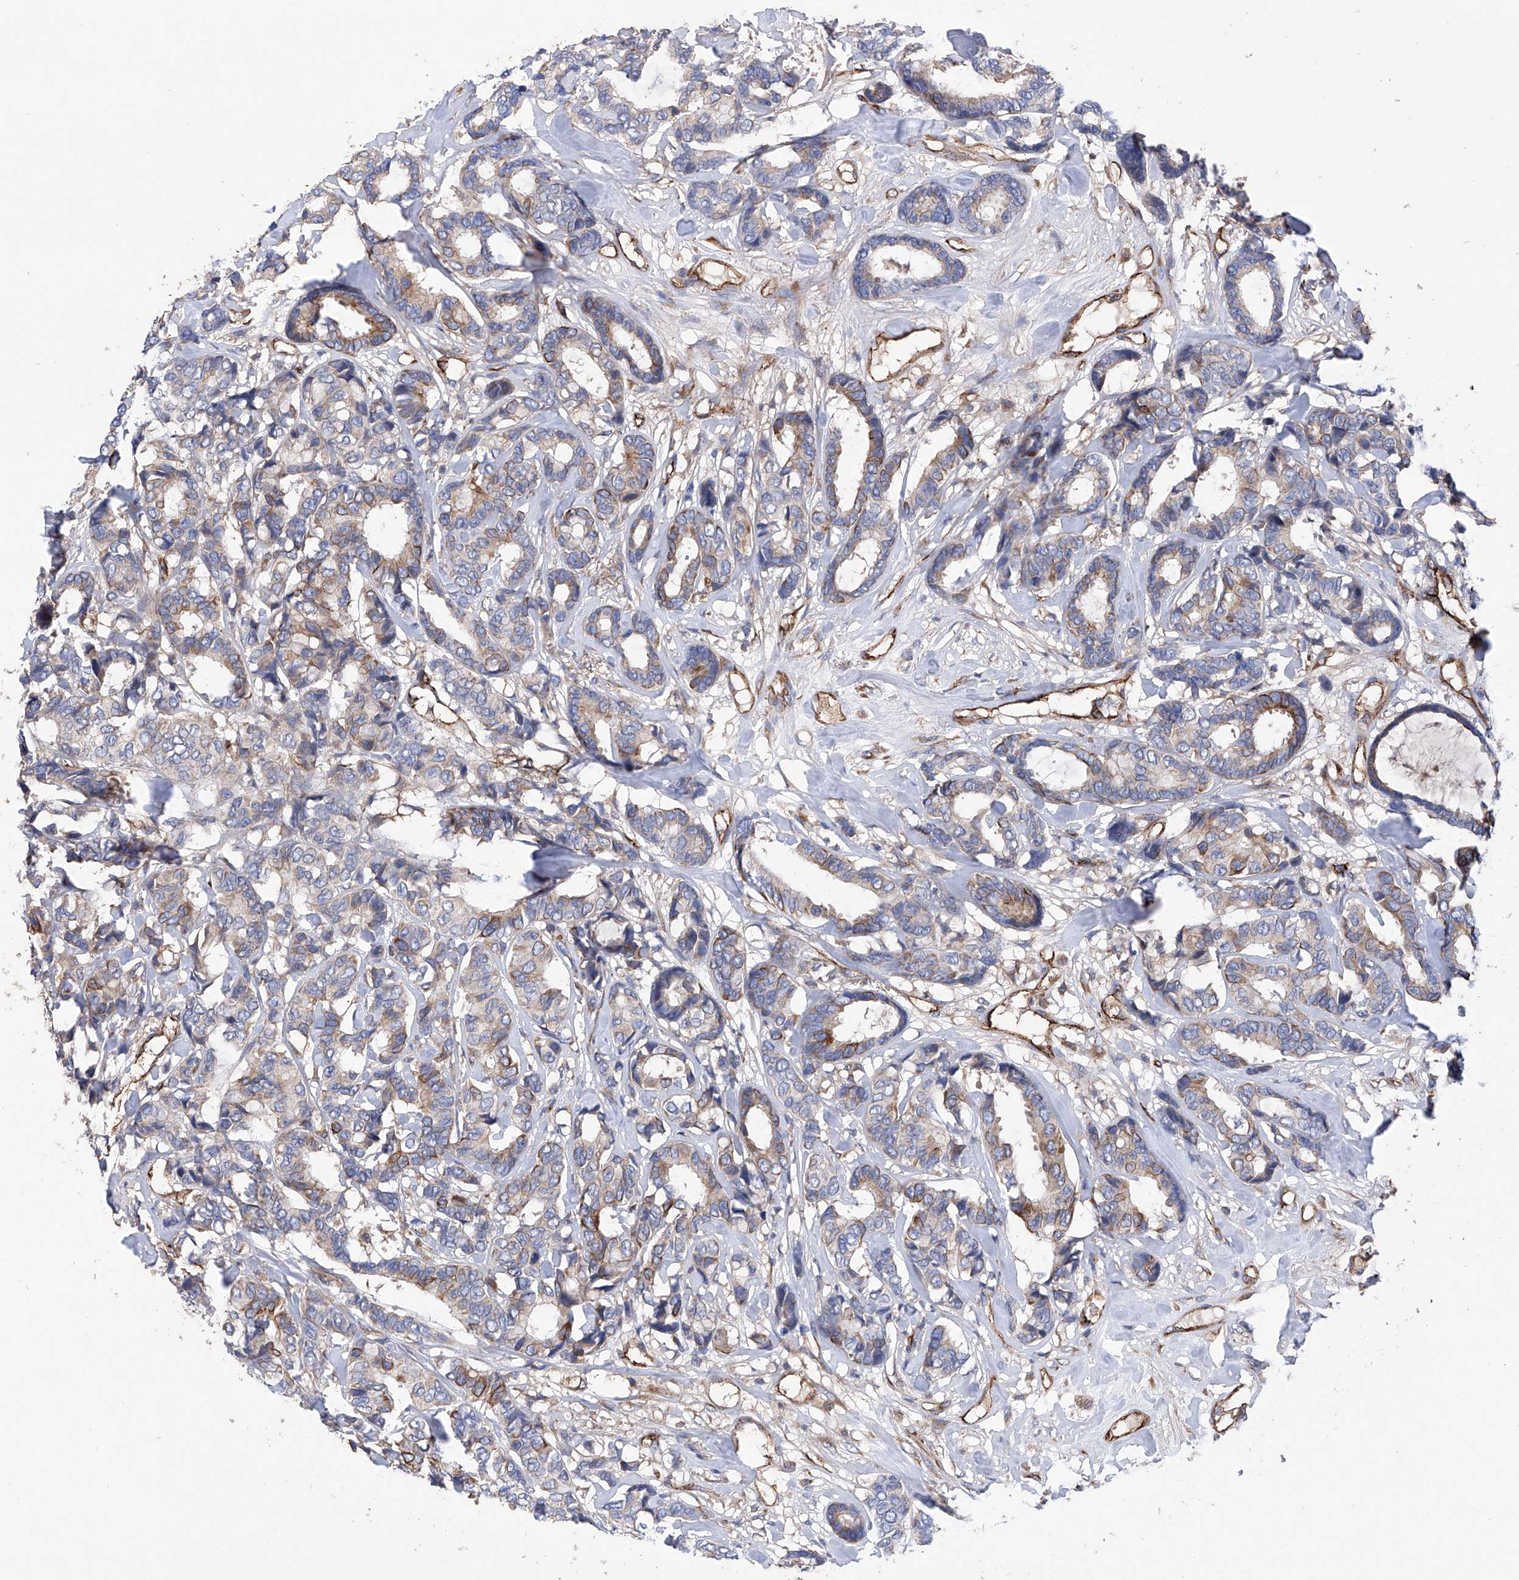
{"staining": {"intensity": "weak", "quantity": ">75%", "location": "cytoplasmic/membranous"}, "tissue": "breast cancer", "cell_type": "Tumor cells", "image_type": "cancer", "snomed": [{"axis": "morphology", "description": "Duct carcinoma"}, {"axis": "topography", "description": "Breast"}], "caption": "A micrograph of breast infiltrating ductal carcinoma stained for a protein reveals weak cytoplasmic/membranous brown staining in tumor cells.", "gene": "INPP5B", "patient": {"sex": "female", "age": 87}}